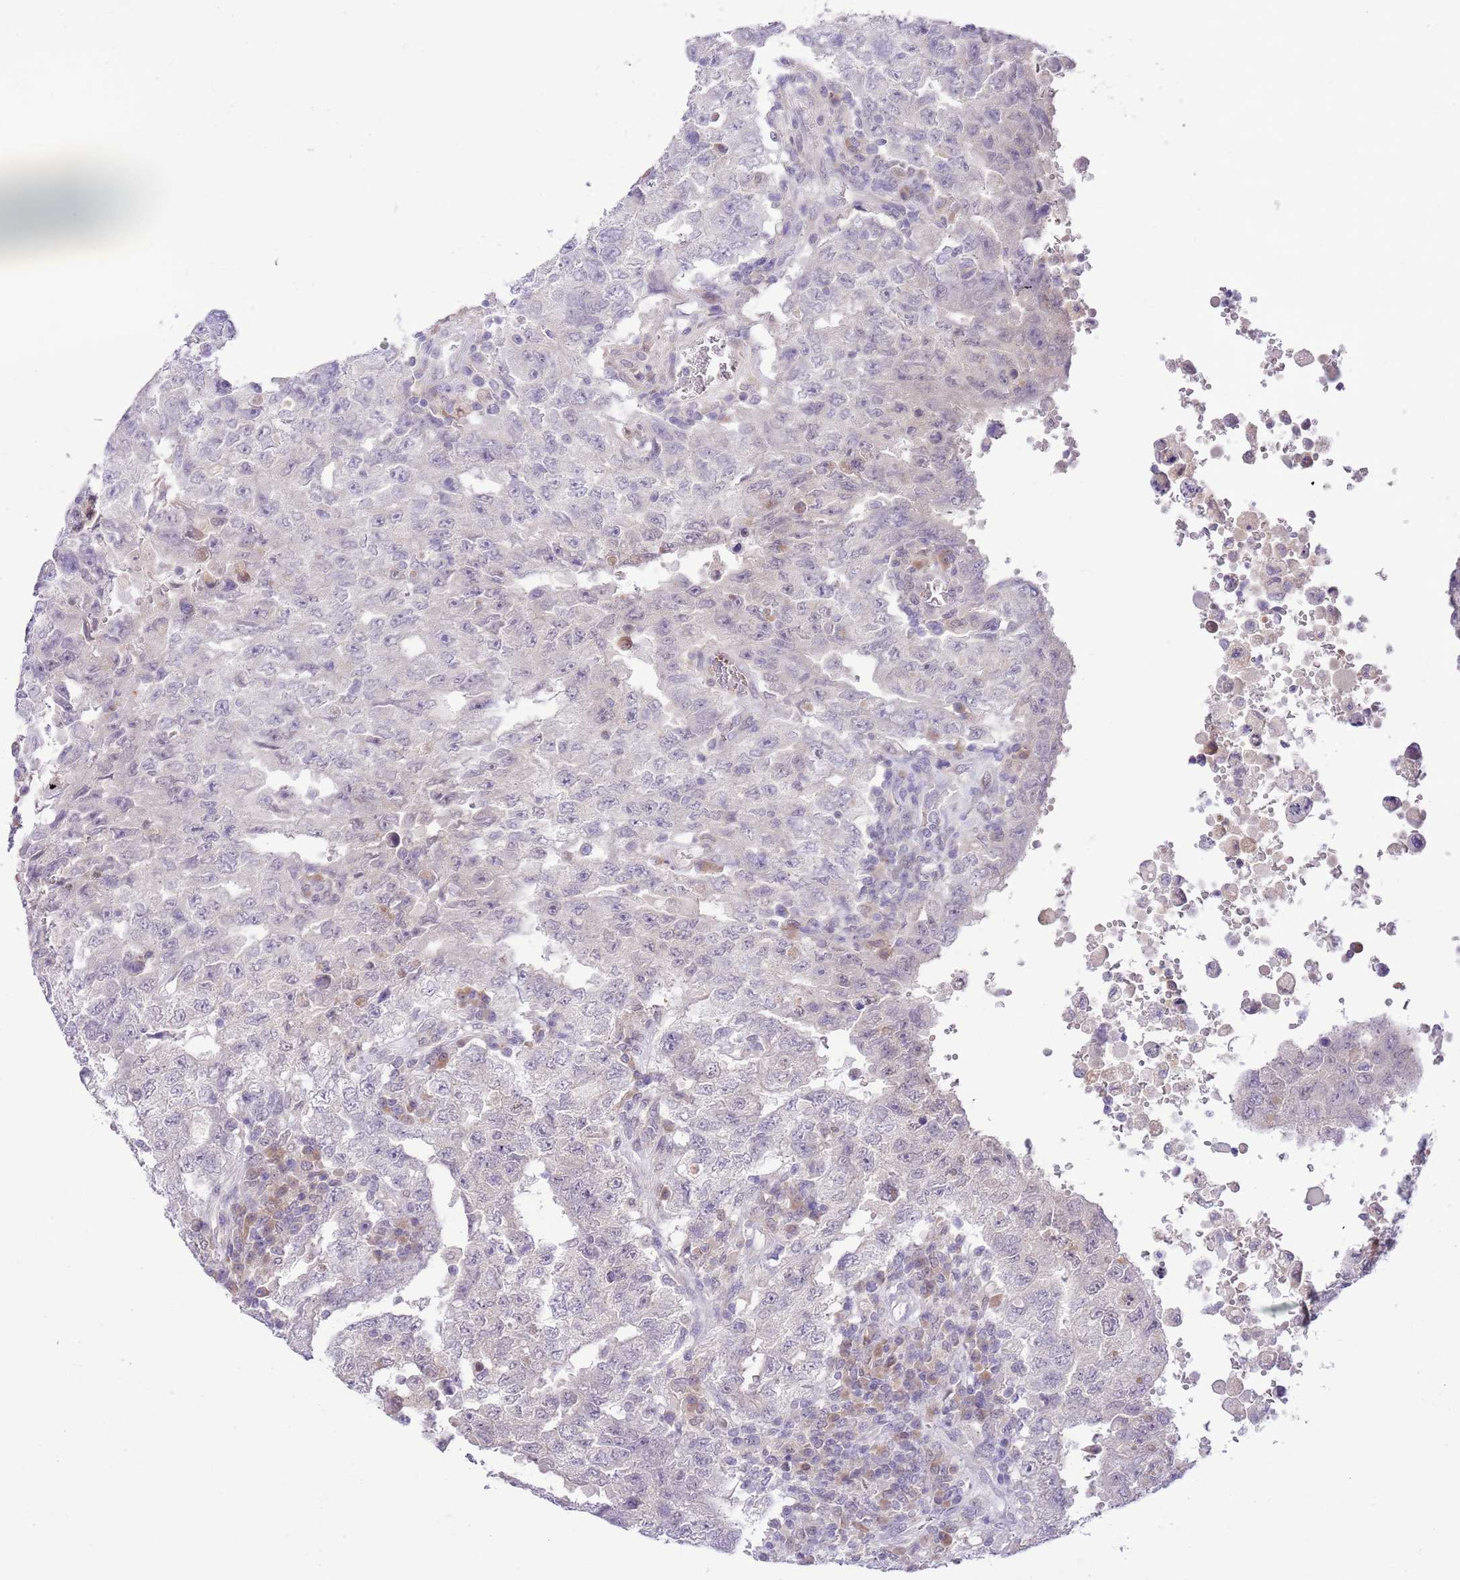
{"staining": {"intensity": "negative", "quantity": "none", "location": "none"}, "tissue": "testis cancer", "cell_type": "Tumor cells", "image_type": "cancer", "snomed": [{"axis": "morphology", "description": "Carcinoma, Embryonal, NOS"}, {"axis": "topography", "description": "Testis"}], "caption": "Immunohistochemistry micrograph of neoplastic tissue: human embryonal carcinoma (testis) stained with DAB reveals no significant protein expression in tumor cells. The staining was performed using DAB (3,3'-diaminobenzidine) to visualize the protein expression in brown, while the nuclei were stained in blue with hematoxylin (Magnification: 20x).", "gene": "GALK2", "patient": {"sex": "male", "age": 26}}